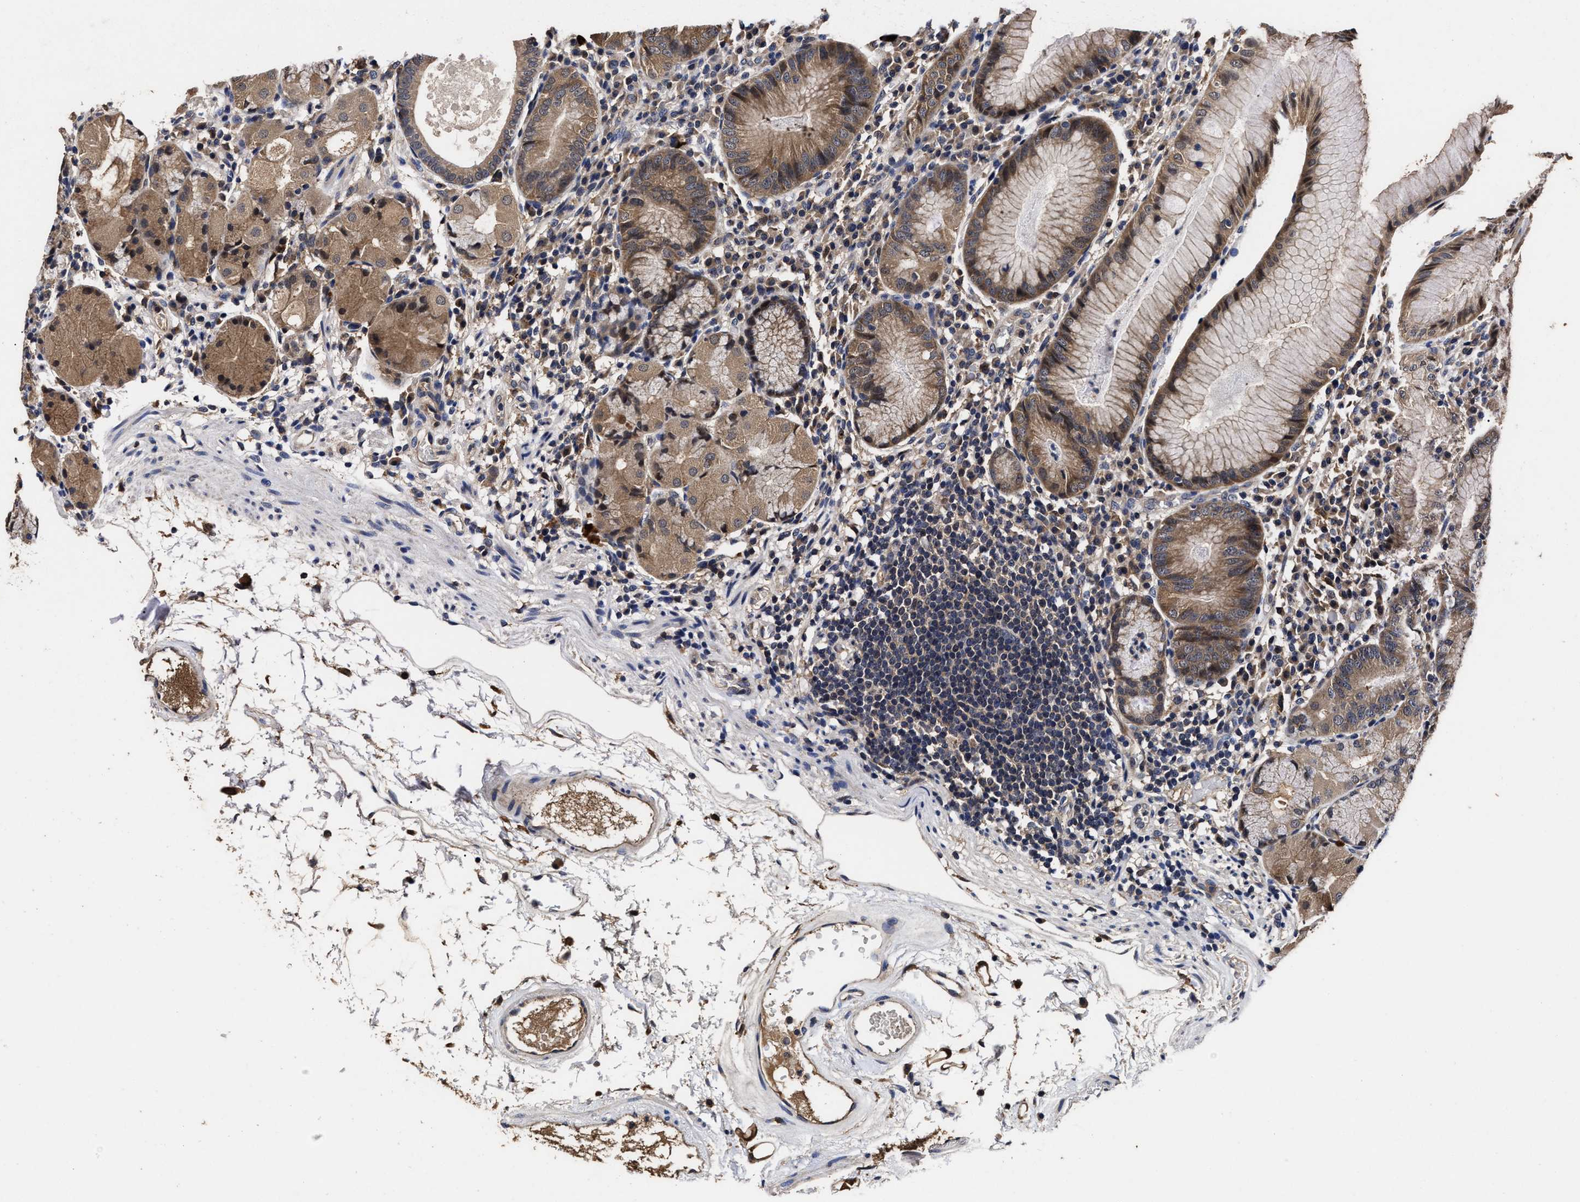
{"staining": {"intensity": "moderate", "quantity": ">75%", "location": "cytoplasmic/membranous"}, "tissue": "stomach", "cell_type": "Glandular cells", "image_type": "normal", "snomed": [{"axis": "morphology", "description": "Normal tissue, NOS"}, {"axis": "topography", "description": "Stomach"}, {"axis": "topography", "description": "Stomach, lower"}], "caption": "Glandular cells demonstrate medium levels of moderate cytoplasmic/membranous expression in approximately >75% of cells in benign human stomach. The protein of interest is shown in brown color, while the nuclei are stained blue.", "gene": "SOCS5", "patient": {"sex": "female", "age": 75}}